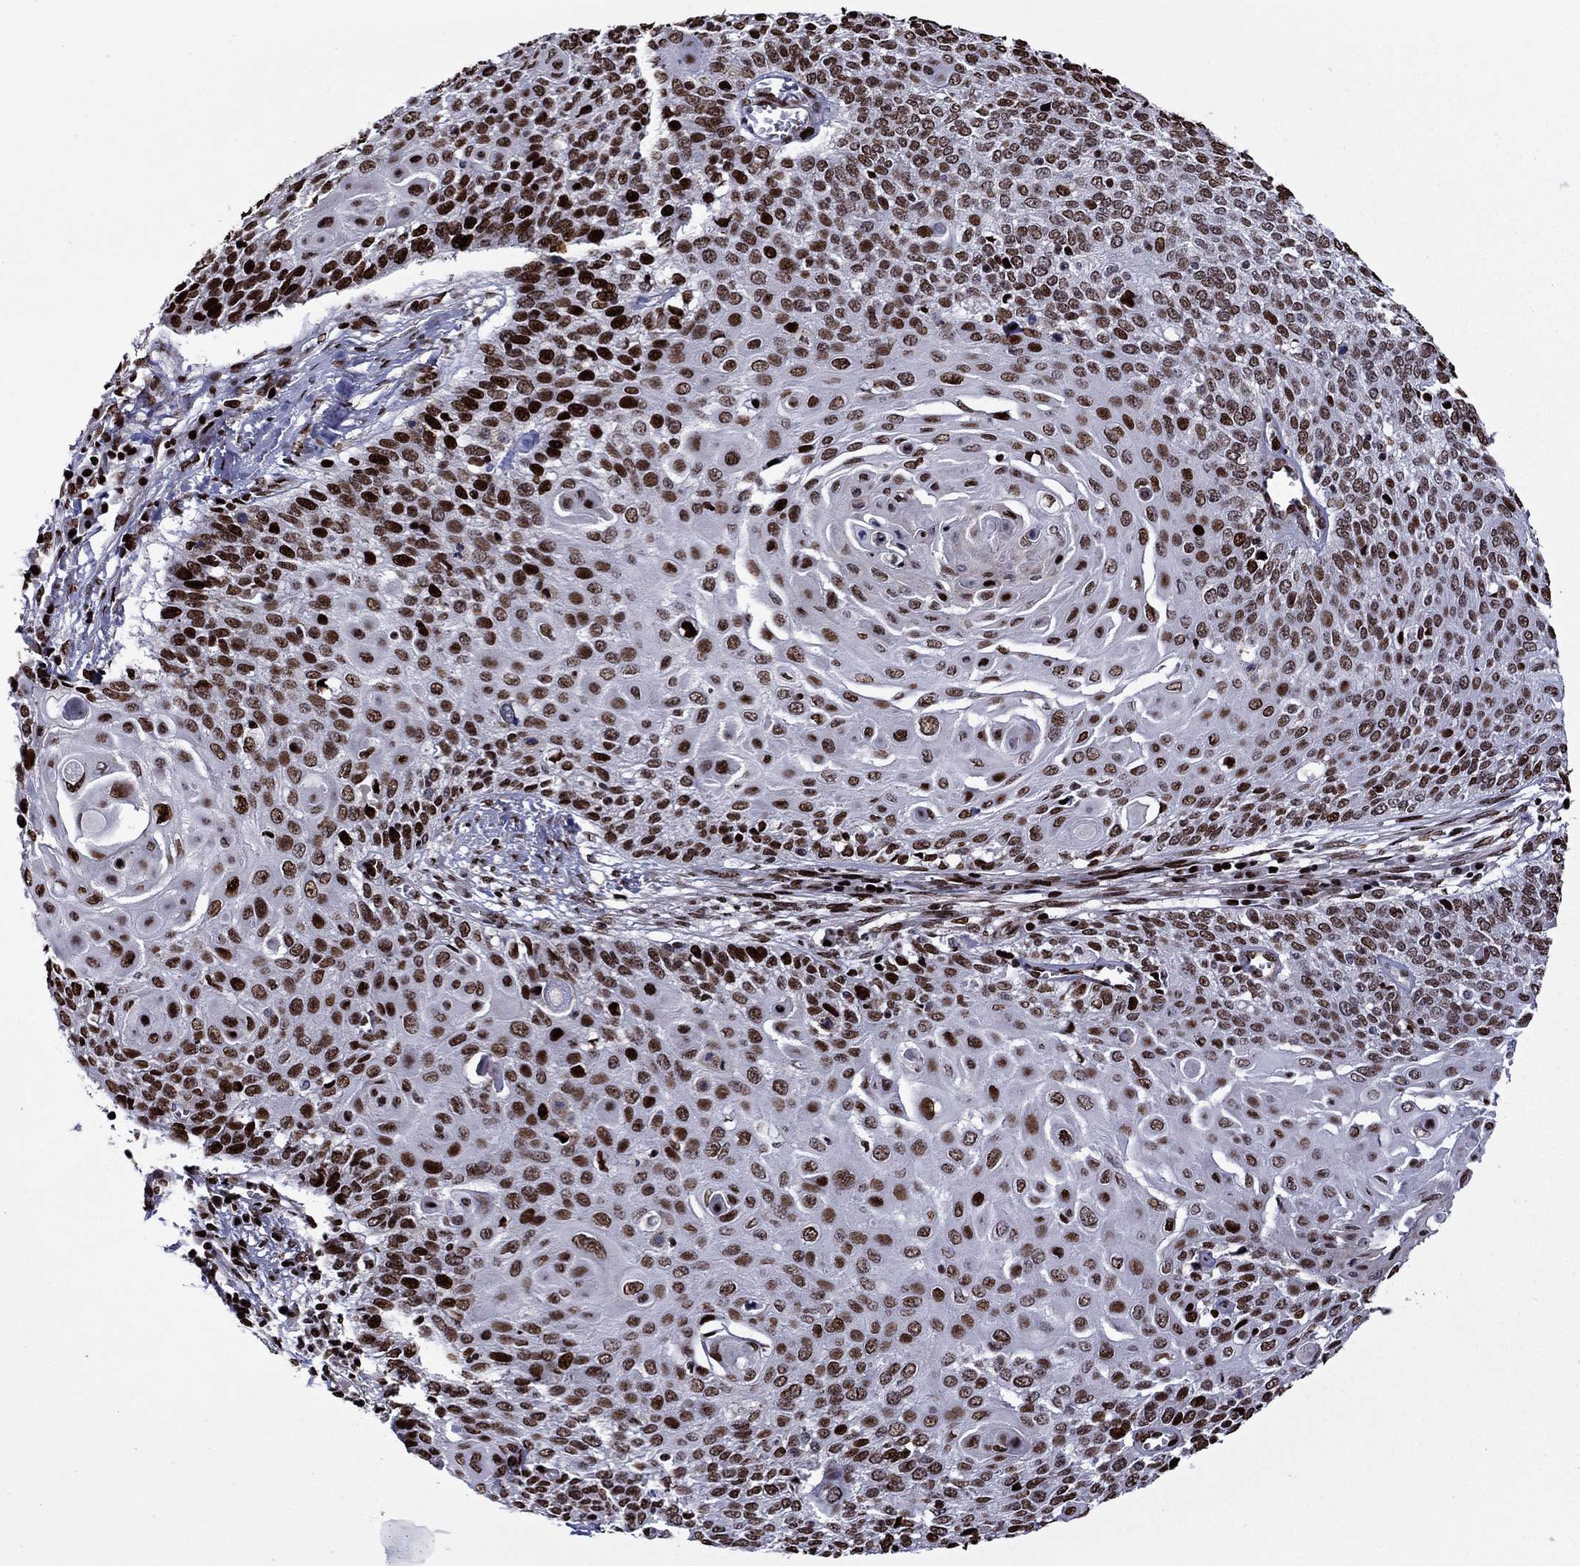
{"staining": {"intensity": "strong", "quantity": ">75%", "location": "nuclear"}, "tissue": "cervical cancer", "cell_type": "Tumor cells", "image_type": "cancer", "snomed": [{"axis": "morphology", "description": "Squamous cell carcinoma, NOS"}, {"axis": "topography", "description": "Cervix"}], "caption": "Brown immunohistochemical staining in cervical cancer demonstrates strong nuclear expression in about >75% of tumor cells.", "gene": "LIMK1", "patient": {"sex": "female", "age": 39}}